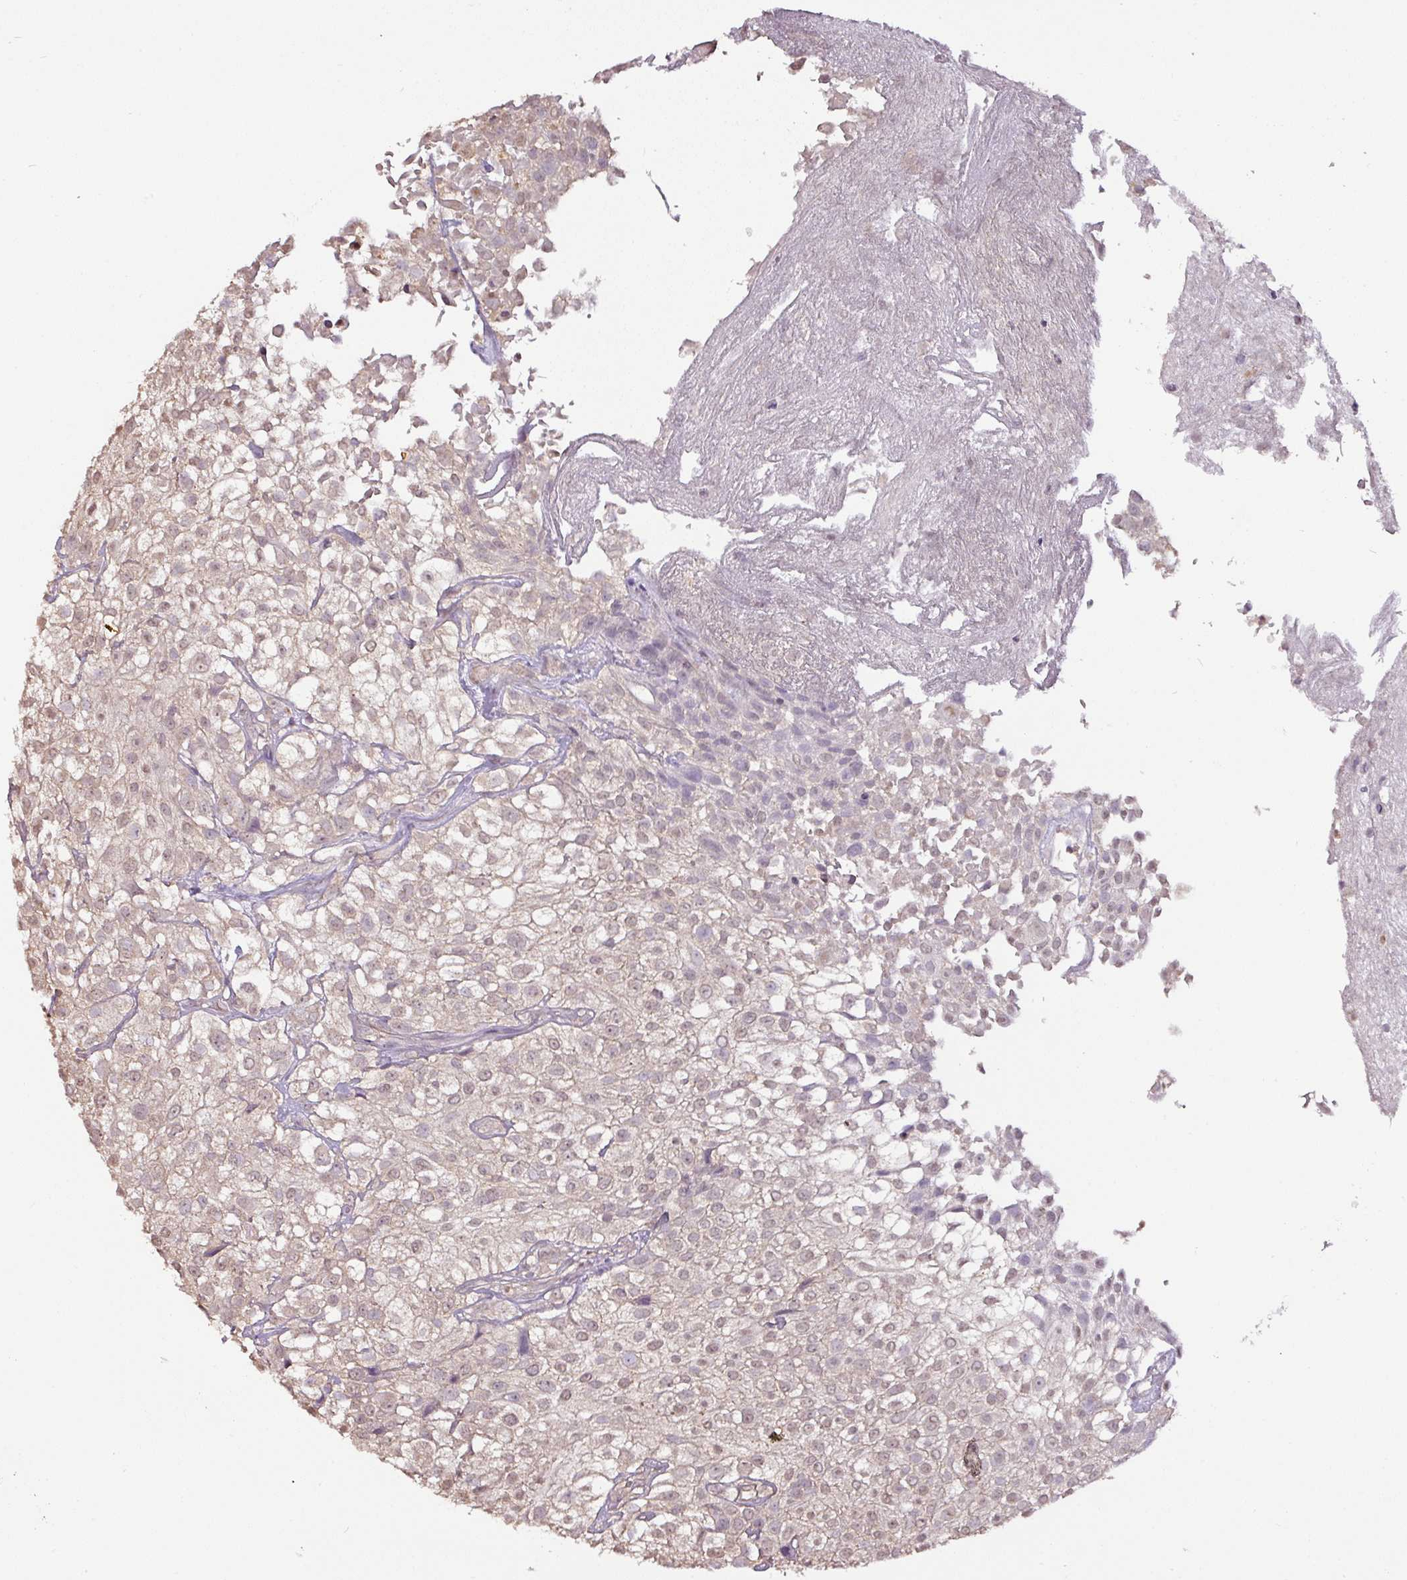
{"staining": {"intensity": "weak", "quantity": "25%-75%", "location": "cytoplasmic/membranous,nuclear"}, "tissue": "urothelial cancer", "cell_type": "Tumor cells", "image_type": "cancer", "snomed": [{"axis": "morphology", "description": "Urothelial carcinoma, High grade"}, {"axis": "topography", "description": "Urinary bladder"}], "caption": "Brown immunohistochemical staining in urothelial carcinoma (high-grade) shows weak cytoplasmic/membranous and nuclear staining in about 25%-75% of tumor cells.", "gene": "RPL38", "patient": {"sex": "male", "age": 56}}